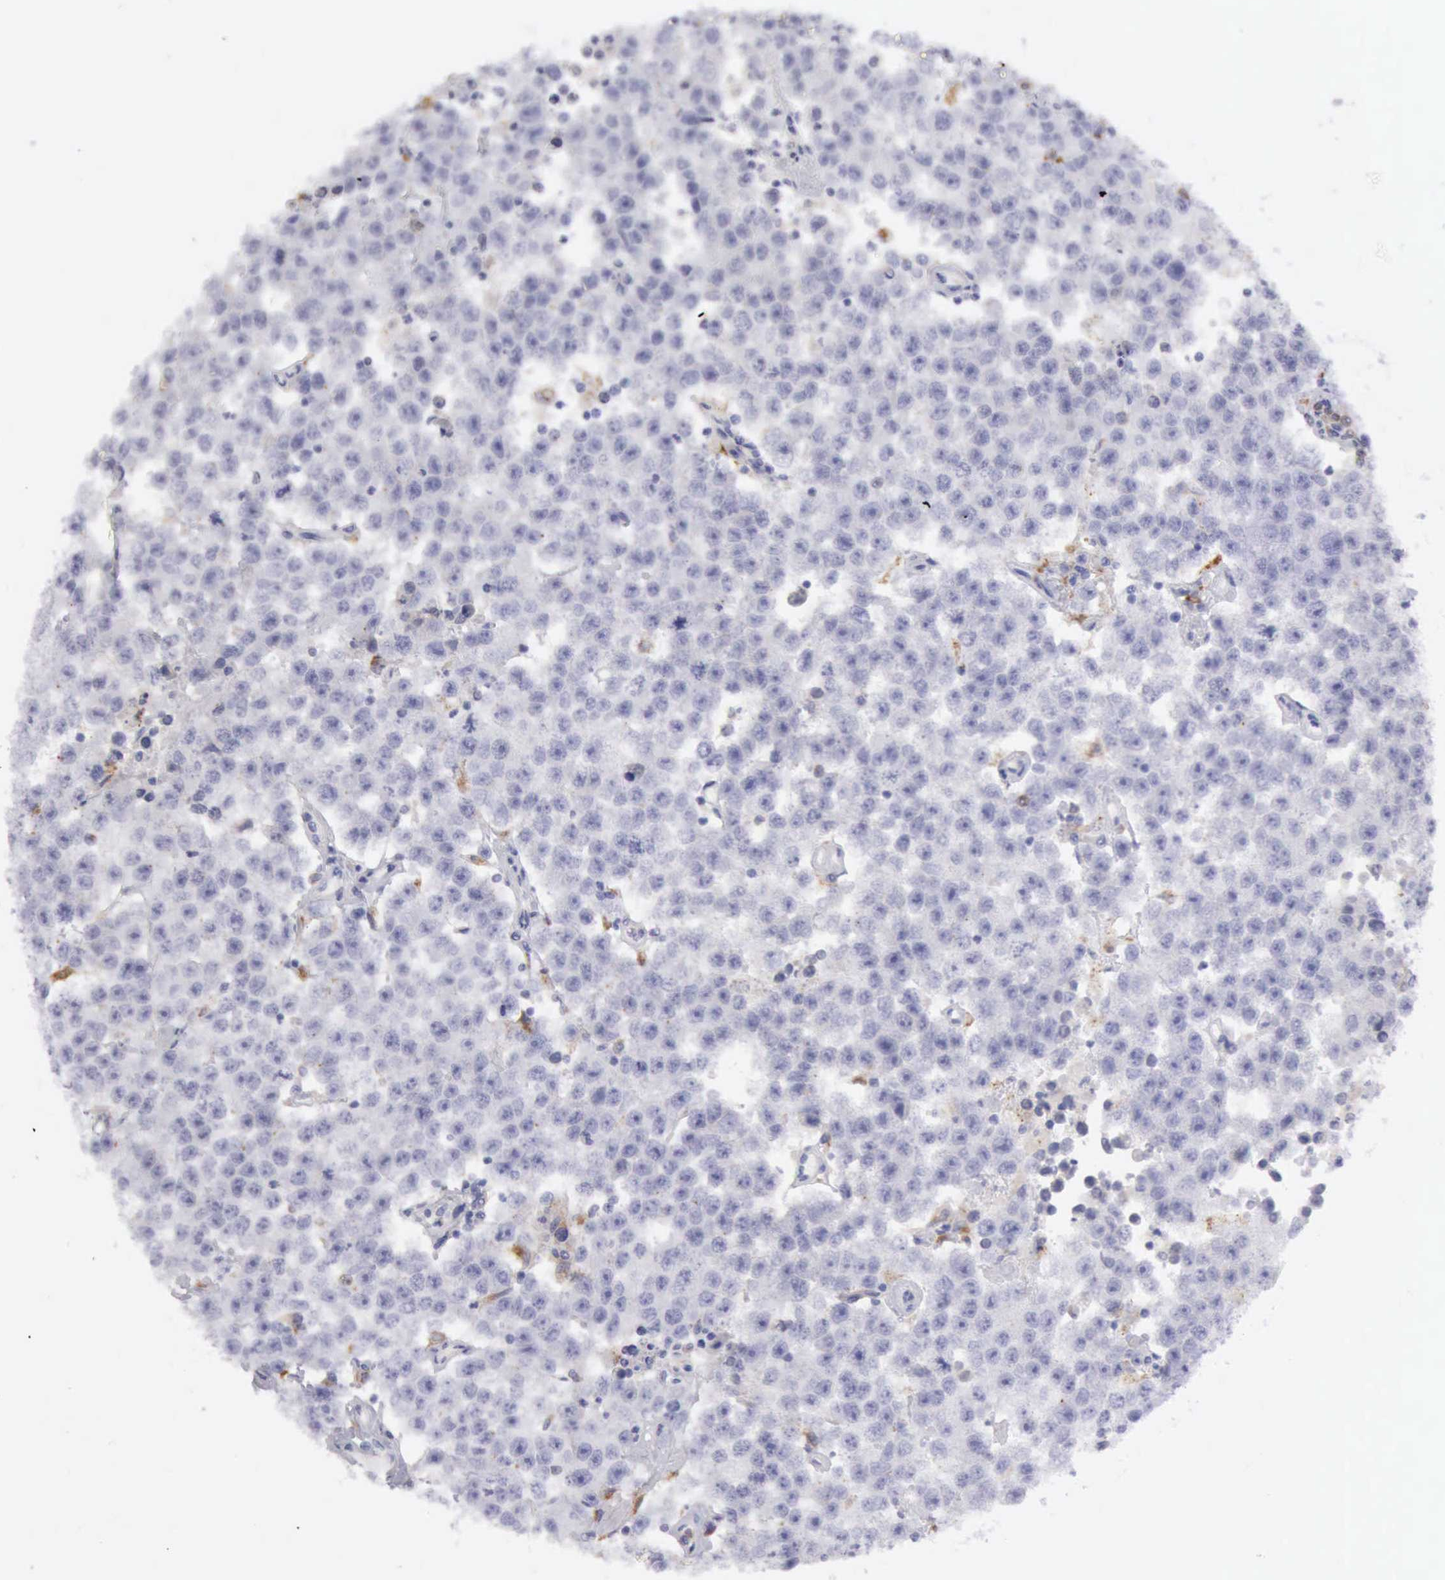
{"staining": {"intensity": "negative", "quantity": "none", "location": "none"}, "tissue": "testis cancer", "cell_type": "Tumor cells", "image_type": "cancer", "snomed": [{"axis": "morphology", "description": "Seminoma, NOS"}, {"axis": "topography", "description": "Testis"}], "caption": "A photomicrograph of testis cancer stained for a protein demonstrates no brown staining in tumor cells.", "gene": "CTSS", "patient": {"sex": "male", "age": 52}}